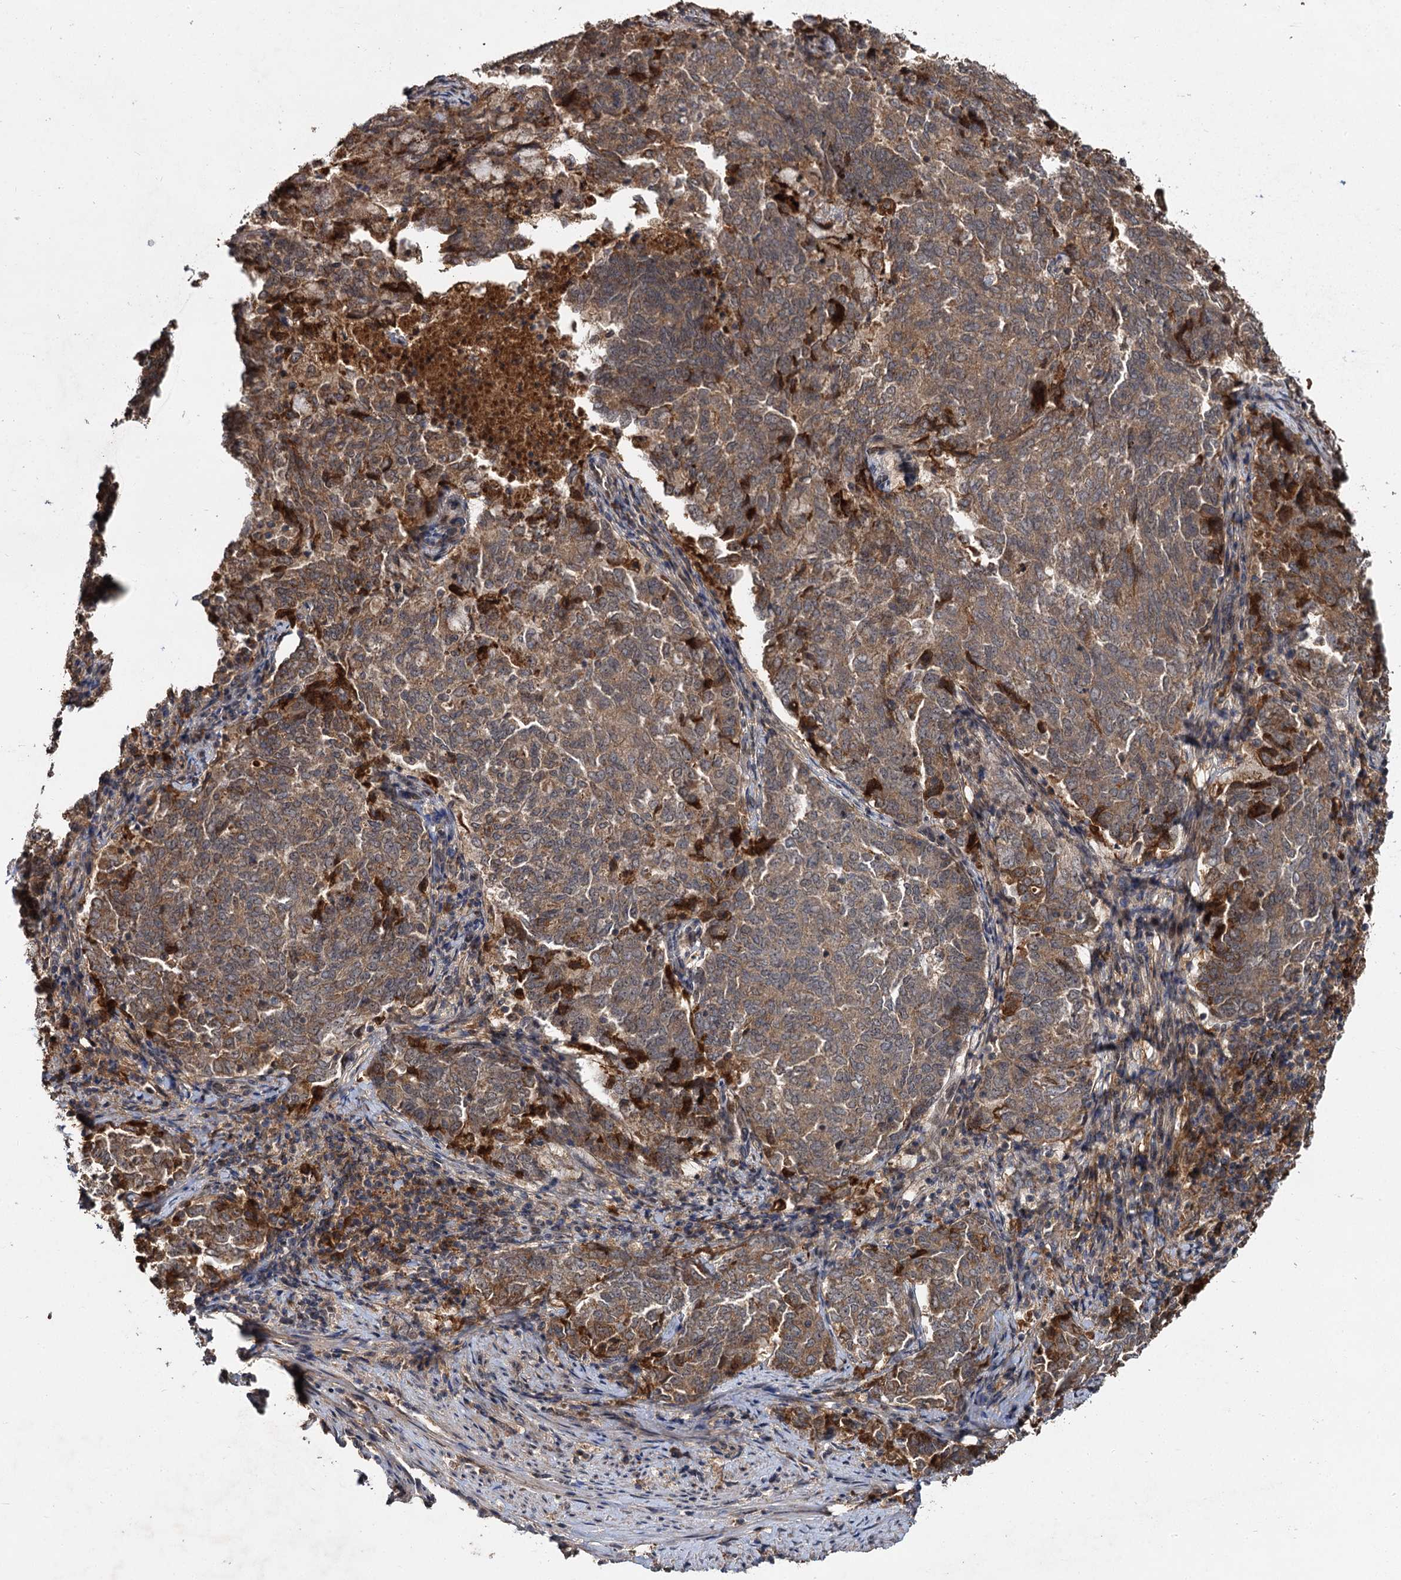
{"staining": {"intensity": "moderate", "quantity": "25%-75%", "location": "cytoplasmic/membranous"}, "tissue": "endometrial cancer", "cell_type": "Tumor cells", "image_type": "cancer", "snomed": [{"axis": "morphology", "description": "Adenocarcinoma, NOS"}, {"axis": "topography", "description": "Endometrium"}], "caption": "Brown immunohistochemical staining in endometrial adenocarcinoma reveals moderate cytoplasmic/membranous staining in approximately 25%-75% of tumor cells.", "gene": "MBD6", "patient": {"sex": "female", "age": 80}}